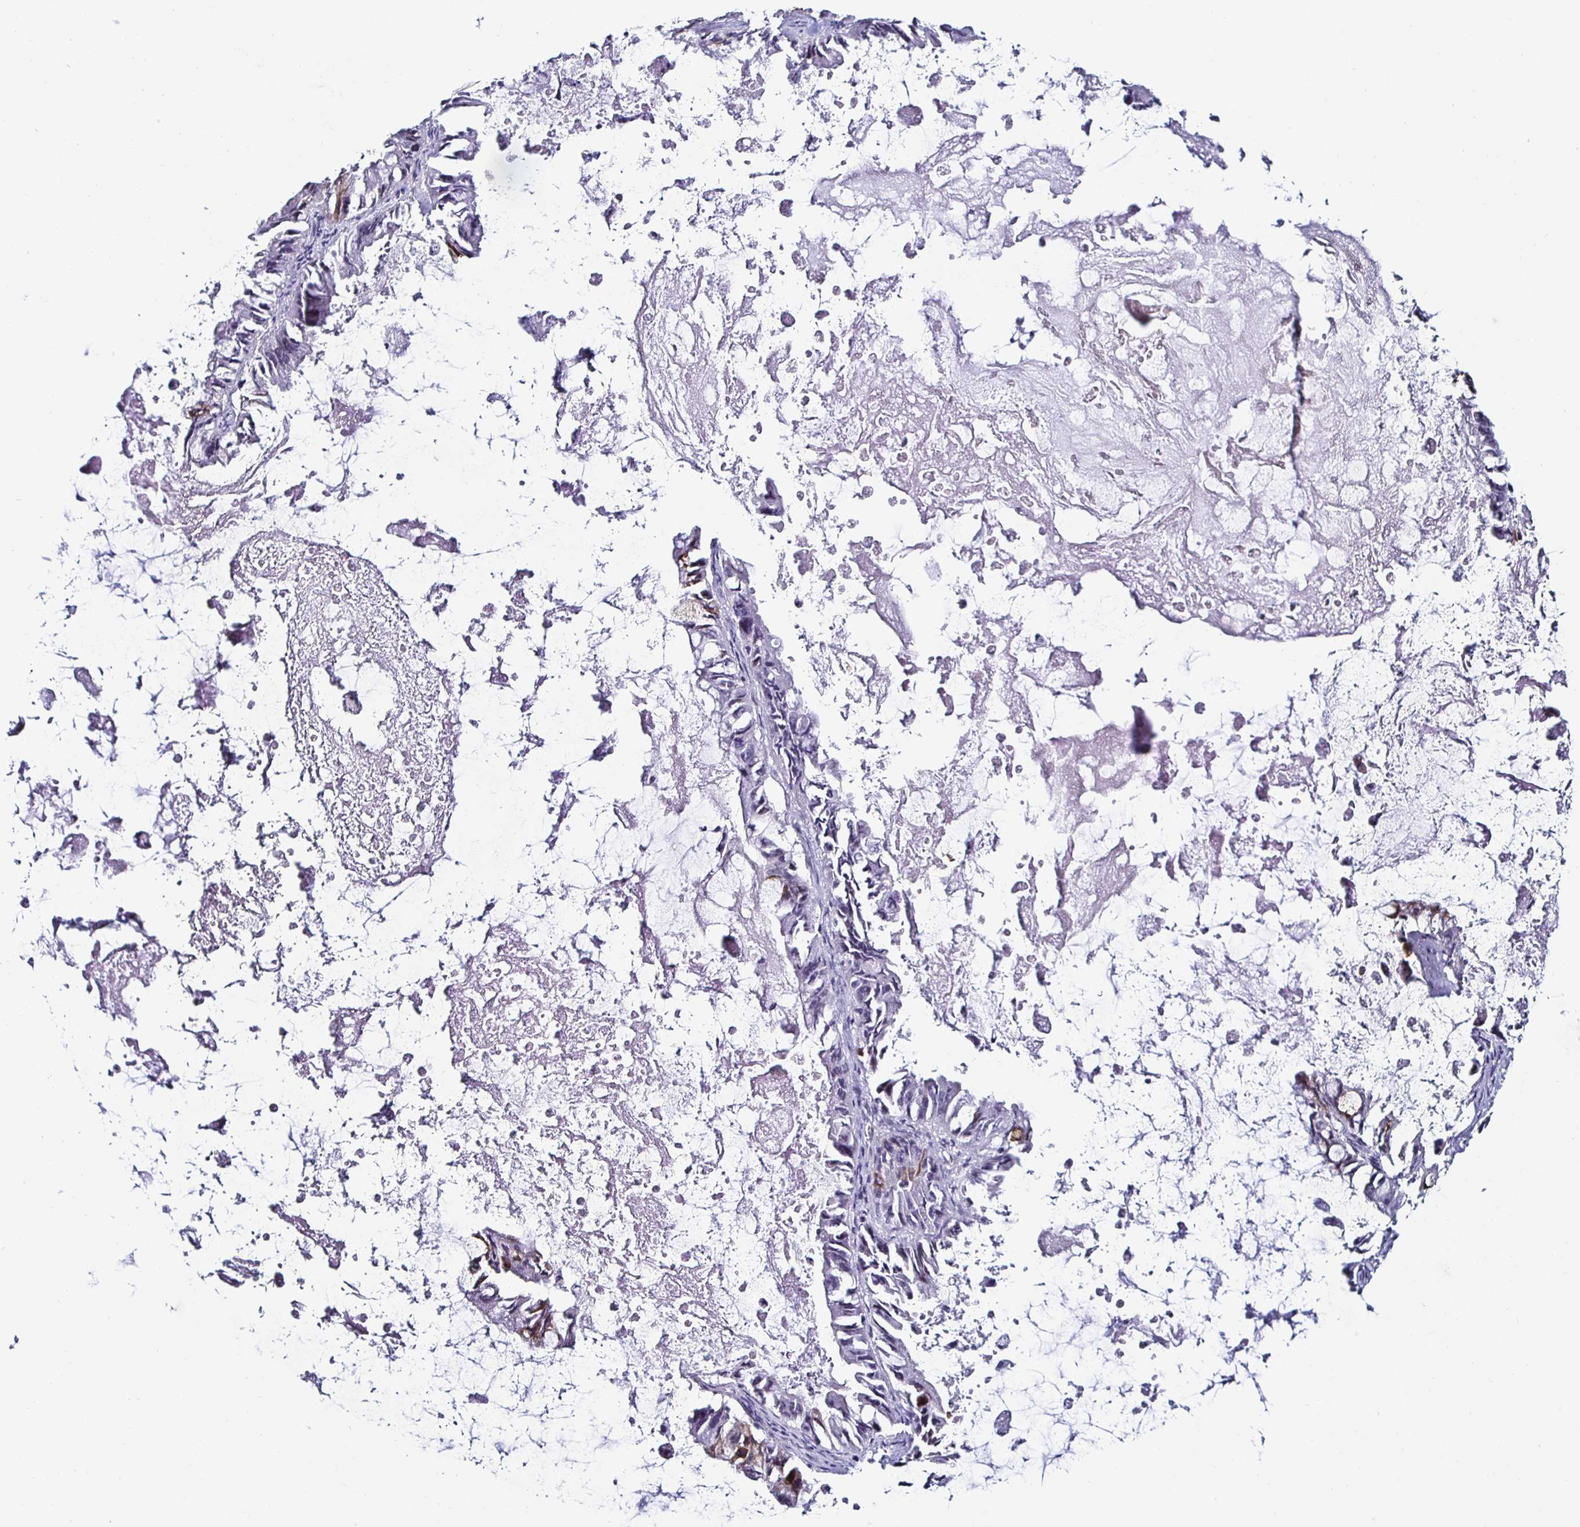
{"staining": {"intensity": "moderate", "quantity": "<25%", "location": "cytoplasmic/membranous"}, "tissue": "ovarian cancer", "cell_type": "Tumor cells", "image_type": "cancer", "snomed": [{"axis": "morphology", "description": "Cystadenocarcinoma, mucinous, NOS"}, {"axis": "topography", "description": "Ovary"}], "caption": "A brown stain labels moderate cytoplasmic/membranous expression of a protein in human ovarian cancer (mucinous cystadenocarcinoma) tumor cells. (IHC, brightfield microscopy, high magnification).", "gene": "KRT4", "patient": {"sex": "female", "age": 61}}